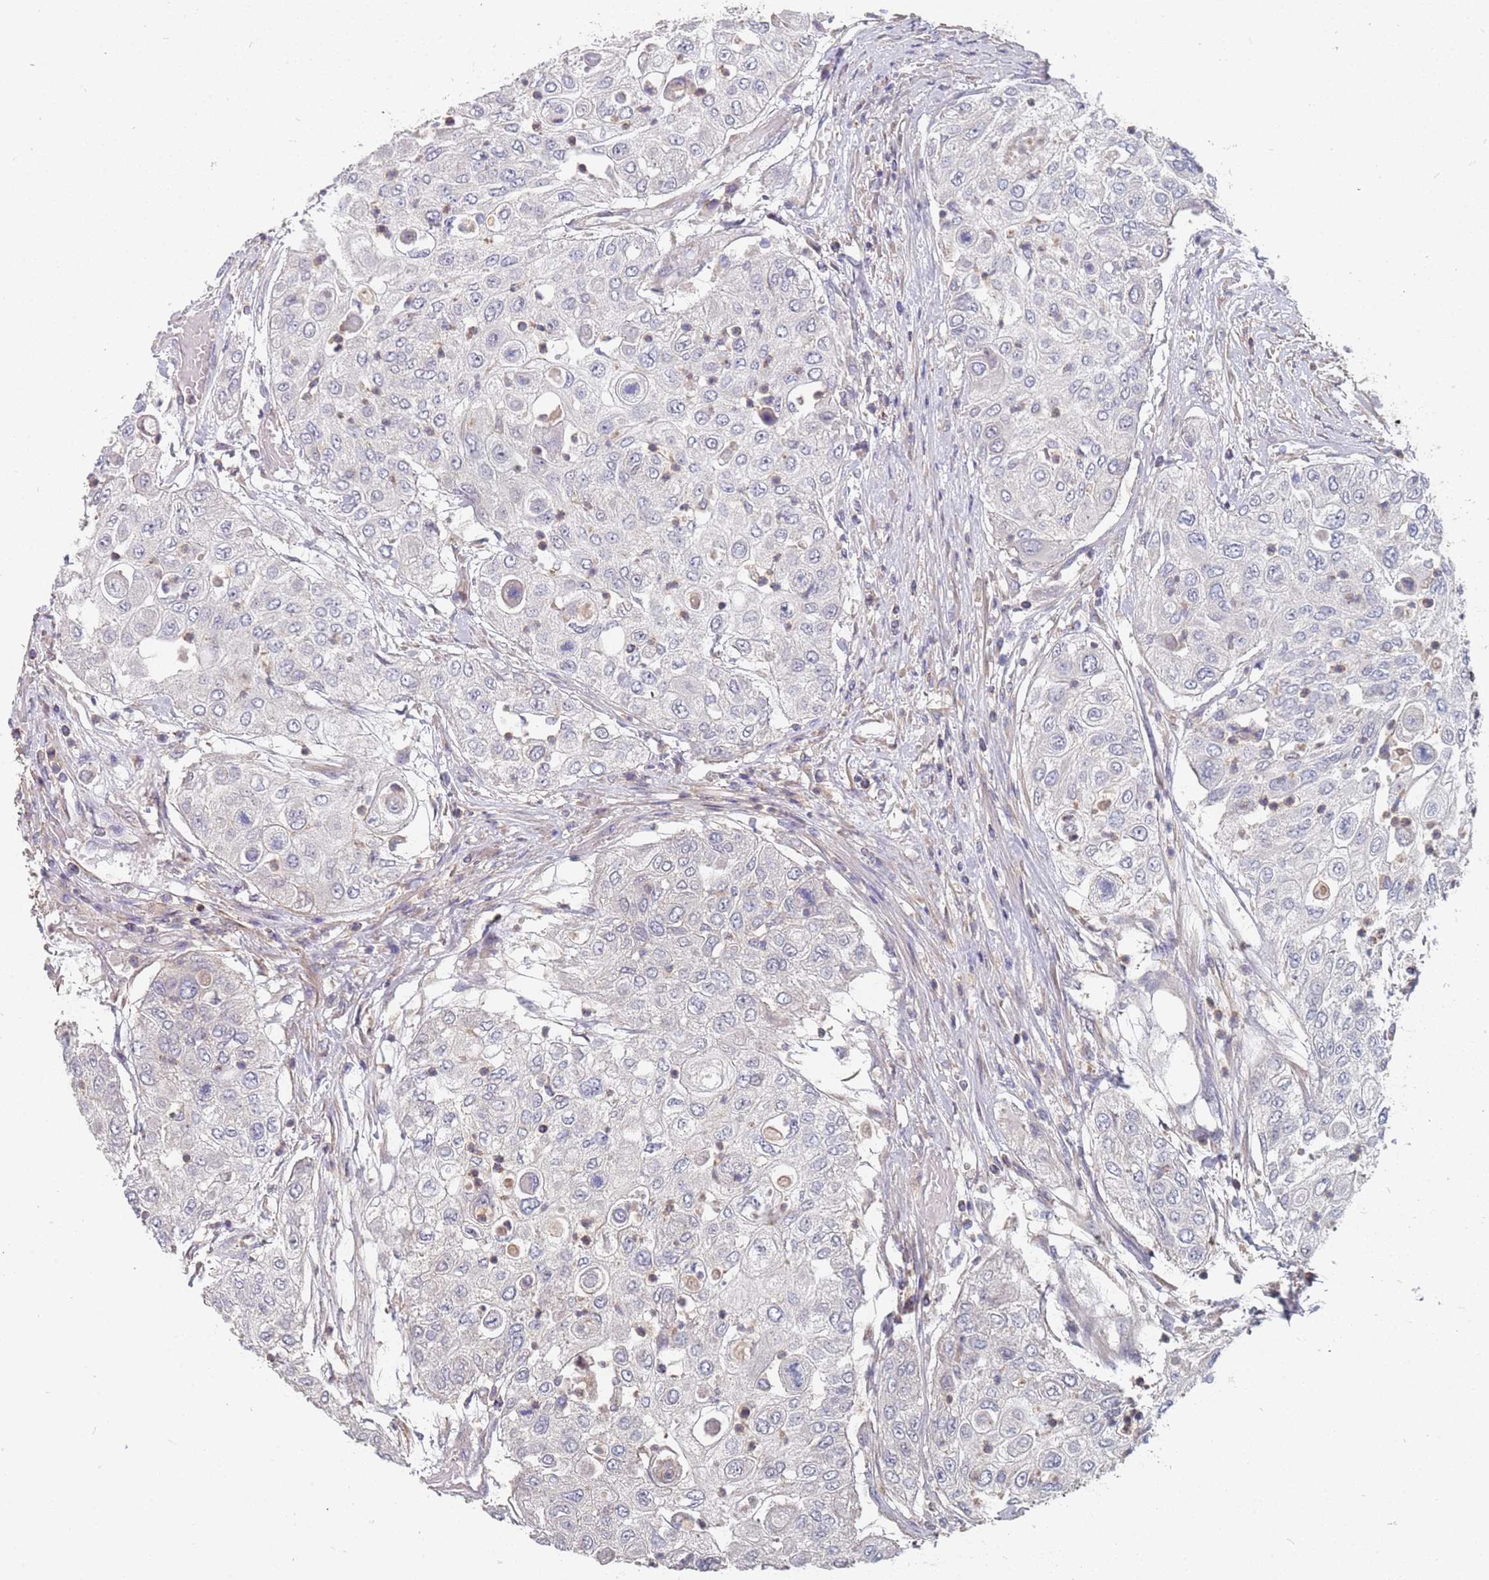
{"staining": {"intensity": "negative", "quantity": "none", "location": "none"}, "tissue": "urothelial cancer", "cell_type": "Tumor cells", "image_type": "cancer", "snomed": [{"axis": "morphology", "description": "Urothelial carcinoma, High grade"}, {"axis": "topography", "description": "Urinary bladder"}], "caption": "High magnification brightfield microscopy of urothelial cancer stained with DAB (3,3'-diaminobenzidine) (brown) and counterstained with hematoxylin (blue): tumor cells show no significant expression.", "gene": "TCEANC2", "patient": {"sex": "female", "age": 79}}